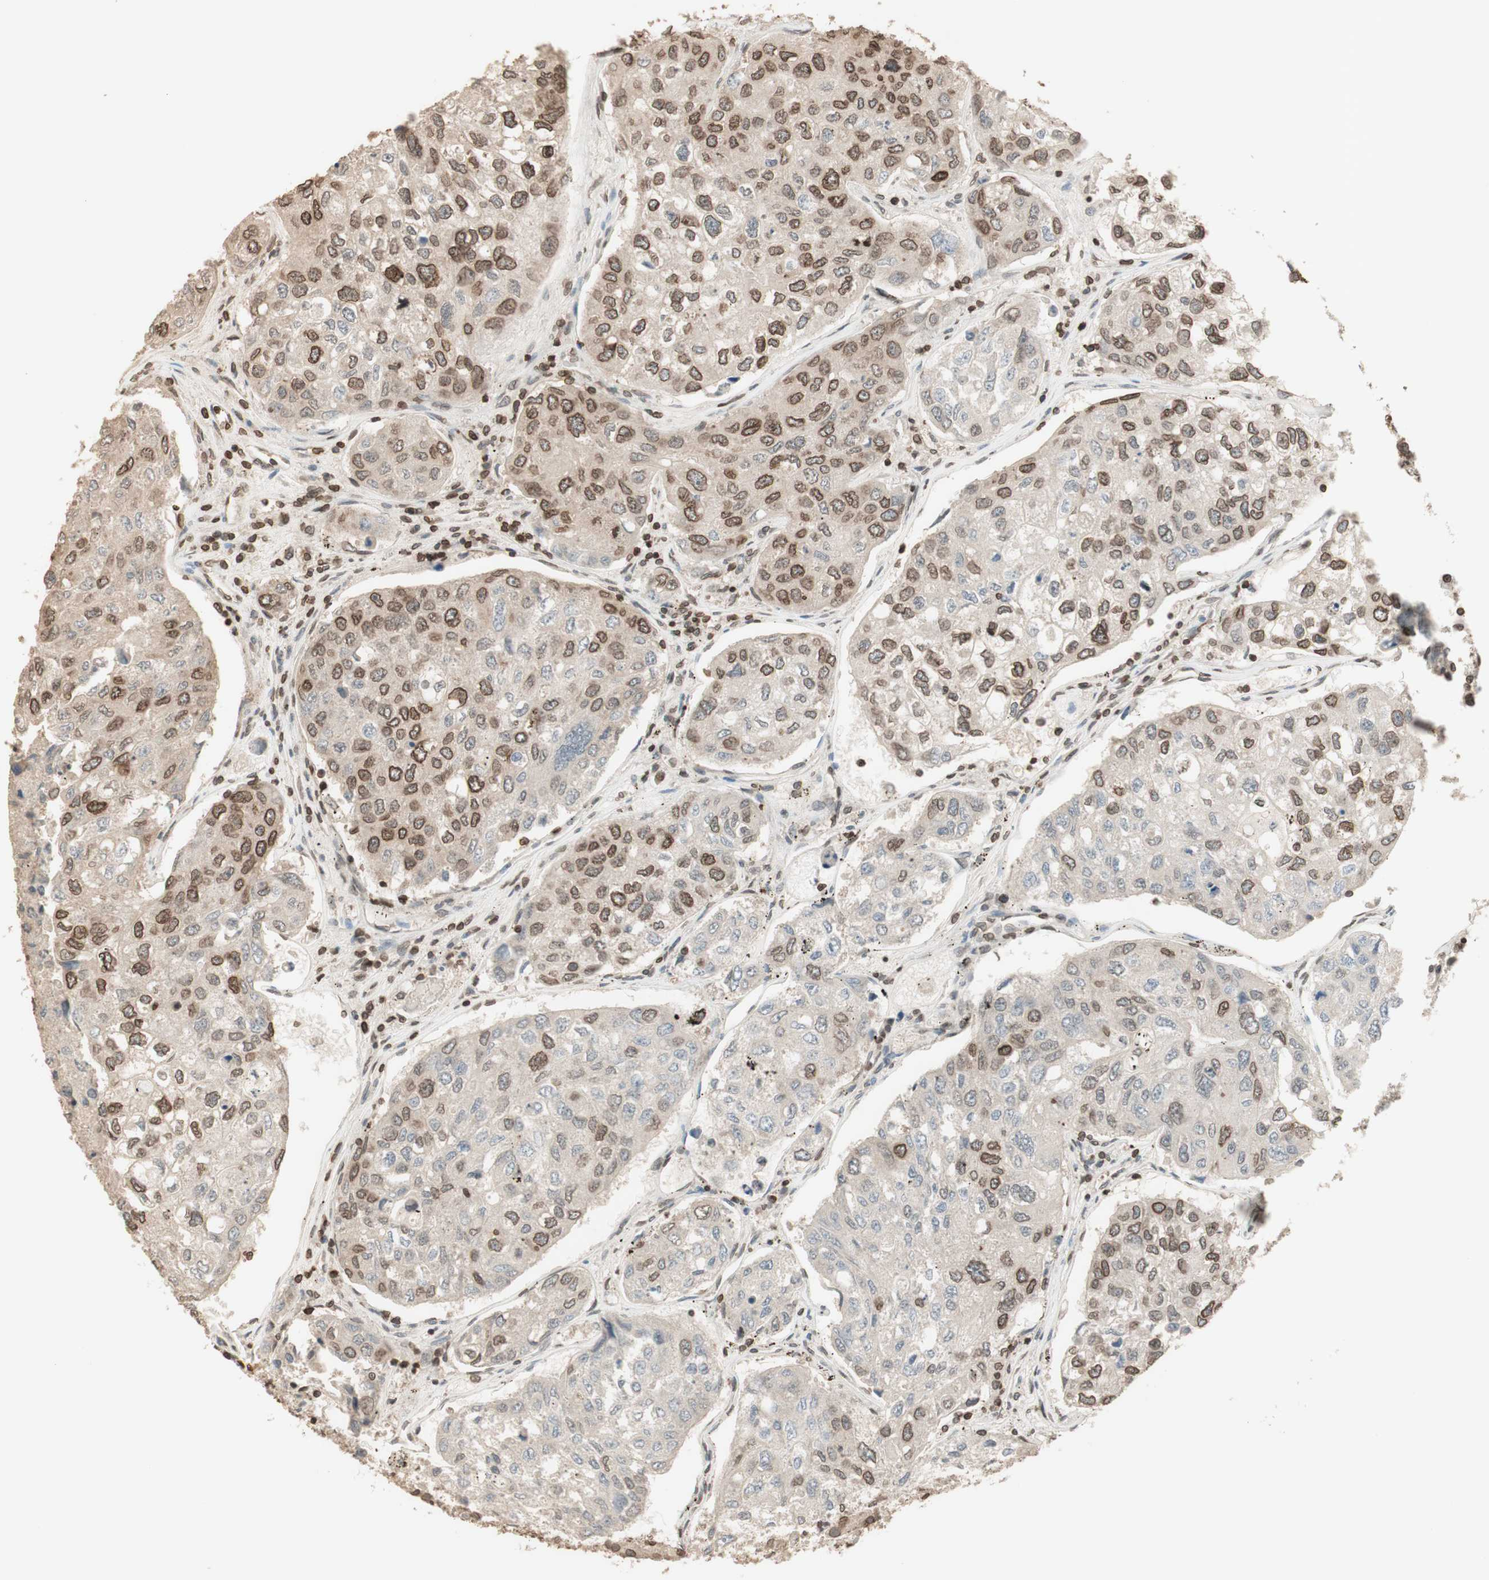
{"staining": {"intensity": "moderate", "quantity": ">75%", "location": "cytoplasmic/membranous,nuclear"}, "tissue": "urothelial cancer", "cell_type": "Tumor cells", "image_type": "cancer", "snomed": [{"axis": "morphology", "description": "Urothelial carcinoma, High grade"}, {"axis": "topography", "description": "Lymph node"}, {"axis": "topography", "description": "Urinary bladder"}], "caption": "Tumor cells reveal medium levels of moderate cytoplasmic/membranous and nuclear expression in approximately >75% of cells in human urothelial cancer.", "gene": "TMPO", "patient": {"sex": "male", "age": 51}}